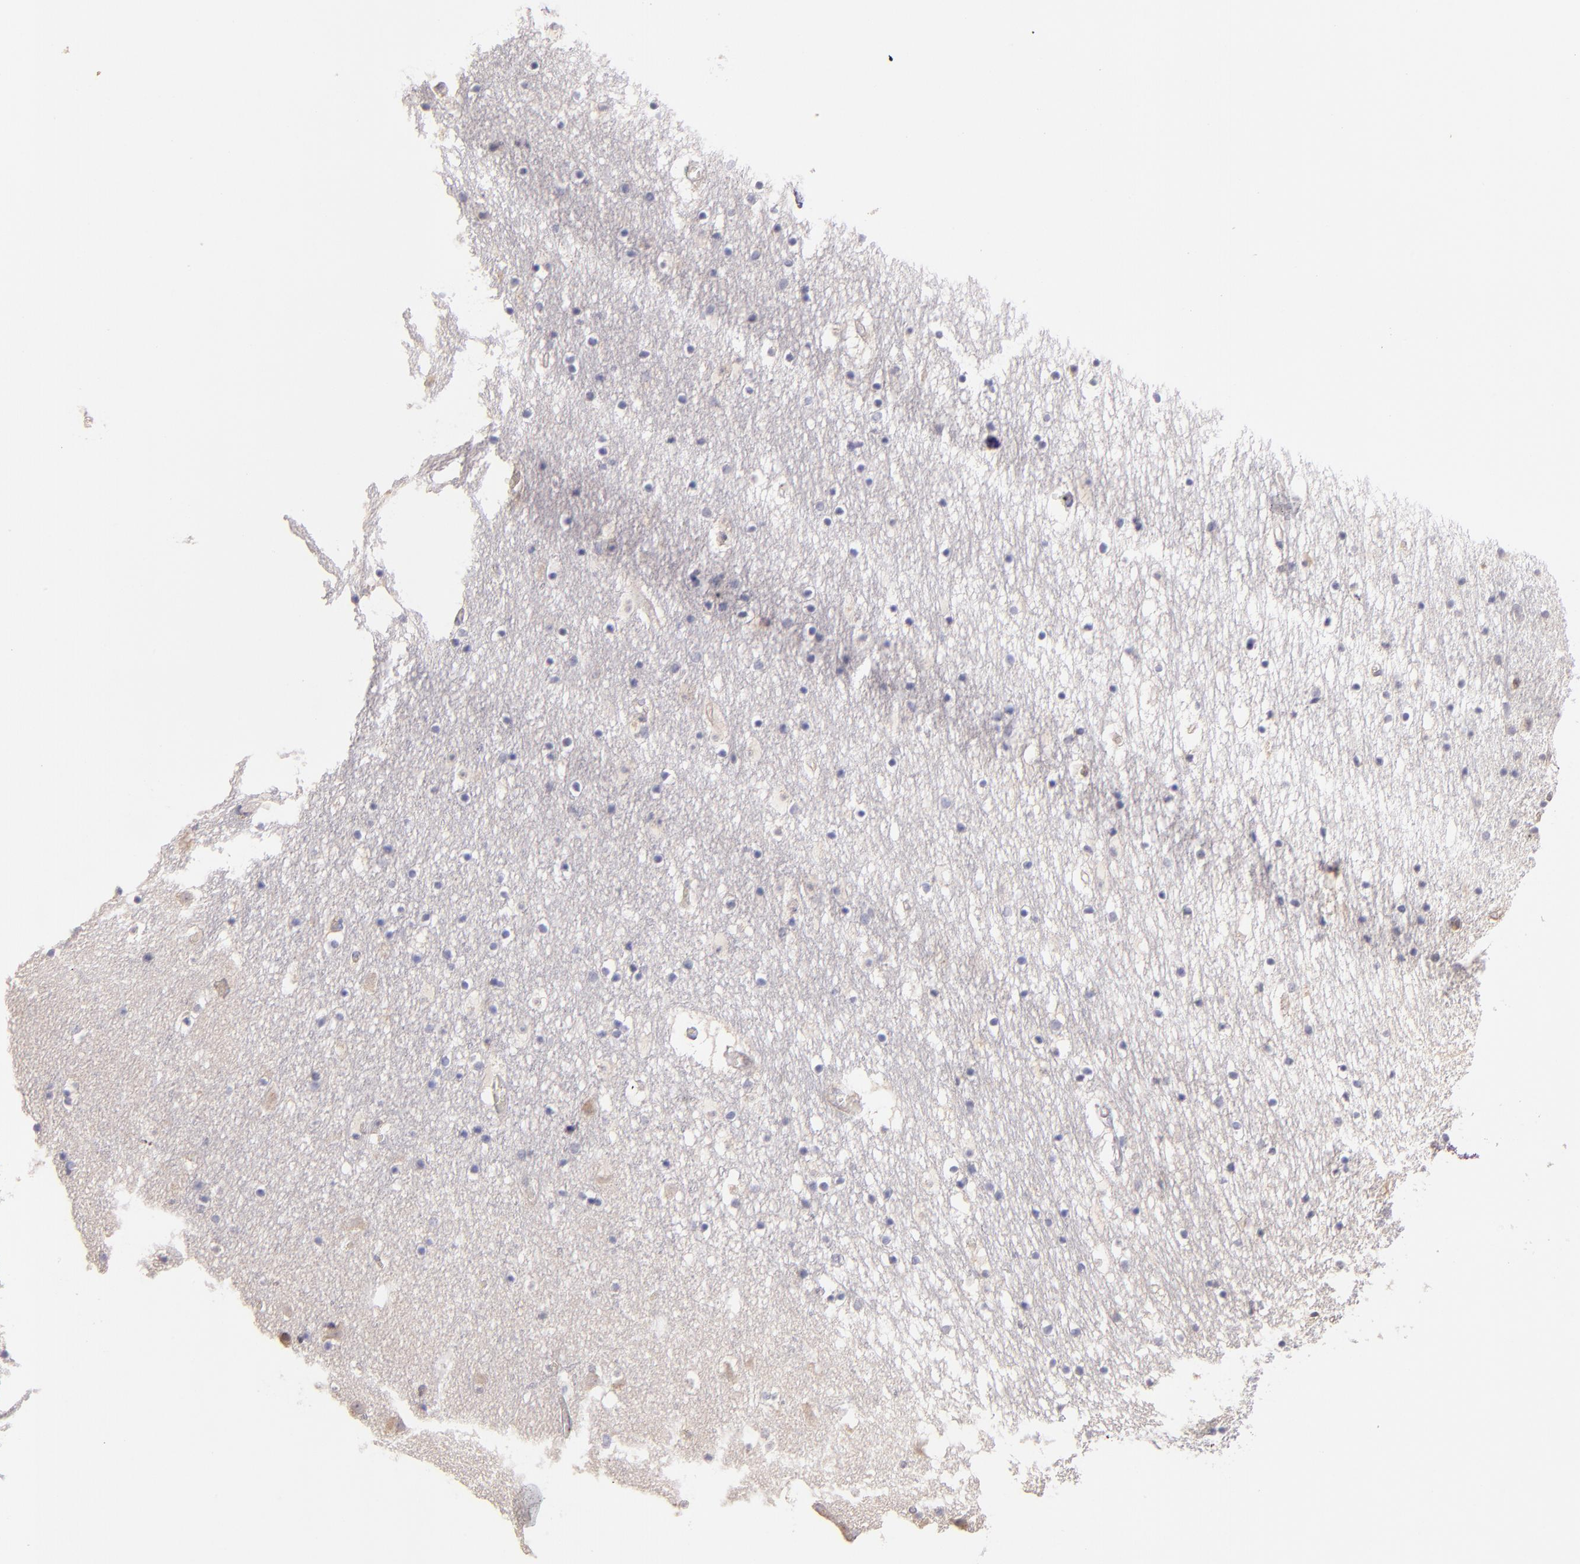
{"staining": {"intensity": "weak", "quantity": "<25%", "location": "cytoplasmic/membranous"}, "tissue": "caudate", "cell_type": "Glial cells", "image_type": "normal", "snomed": [{"axis": "morphology", "description": "Normal tissue, NOS"}, {"axis": "topography", "description": "Lateral ventricle wall"}], "caption": "The IHC image has no significant positivity in glial cells of caudate. (Stains: DAB (3,3'-diaminobenzidine) IHC with hematoxylin counter stain, Microscopy: brightfield microscopy at high magnification).", "gene": "IFIH1", "patient": {"sex": "male", "age": 45}}